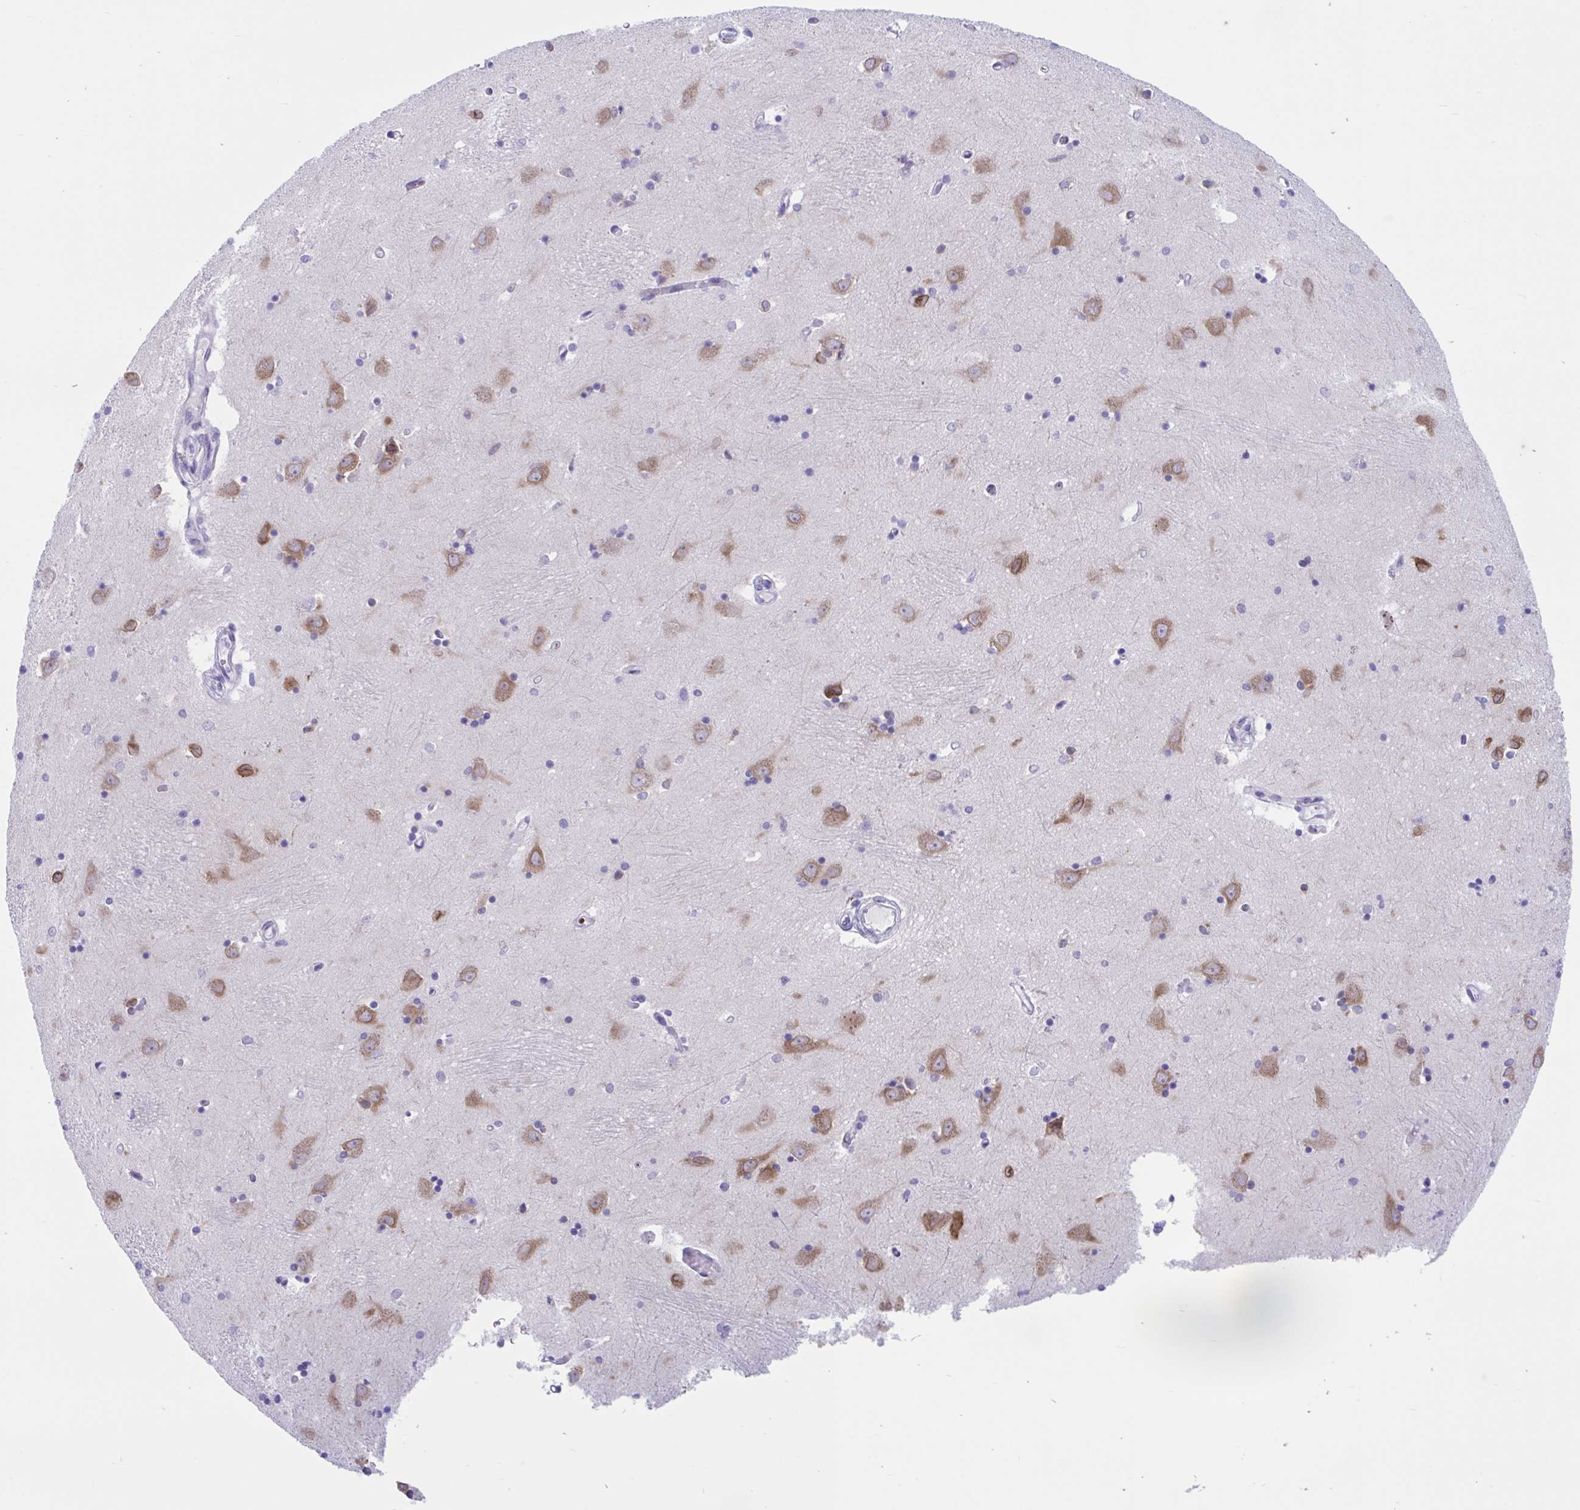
{"staining": {"intensity": "negative", "quantity": "none", "location": "none"}, "tissue": "caudate", "cell_type": "Glial cells", "image_type": "normal", "snomed": [{"axis": "morphology", "description": "Normal tissue, NOS"}, {"axis": "topography", "description": "Lateral ventricle wall"}, {"axis": "topography", "description": "Hippocampus"}], "caption": "The histopathology image exhibits no staining of glial cells in benign caudate. (Immunohistochemistry (ihc), brightfield microscopy, high magnification).", "gene": "TMEM35A", "patient": {"sex": "female", "age": 63}}